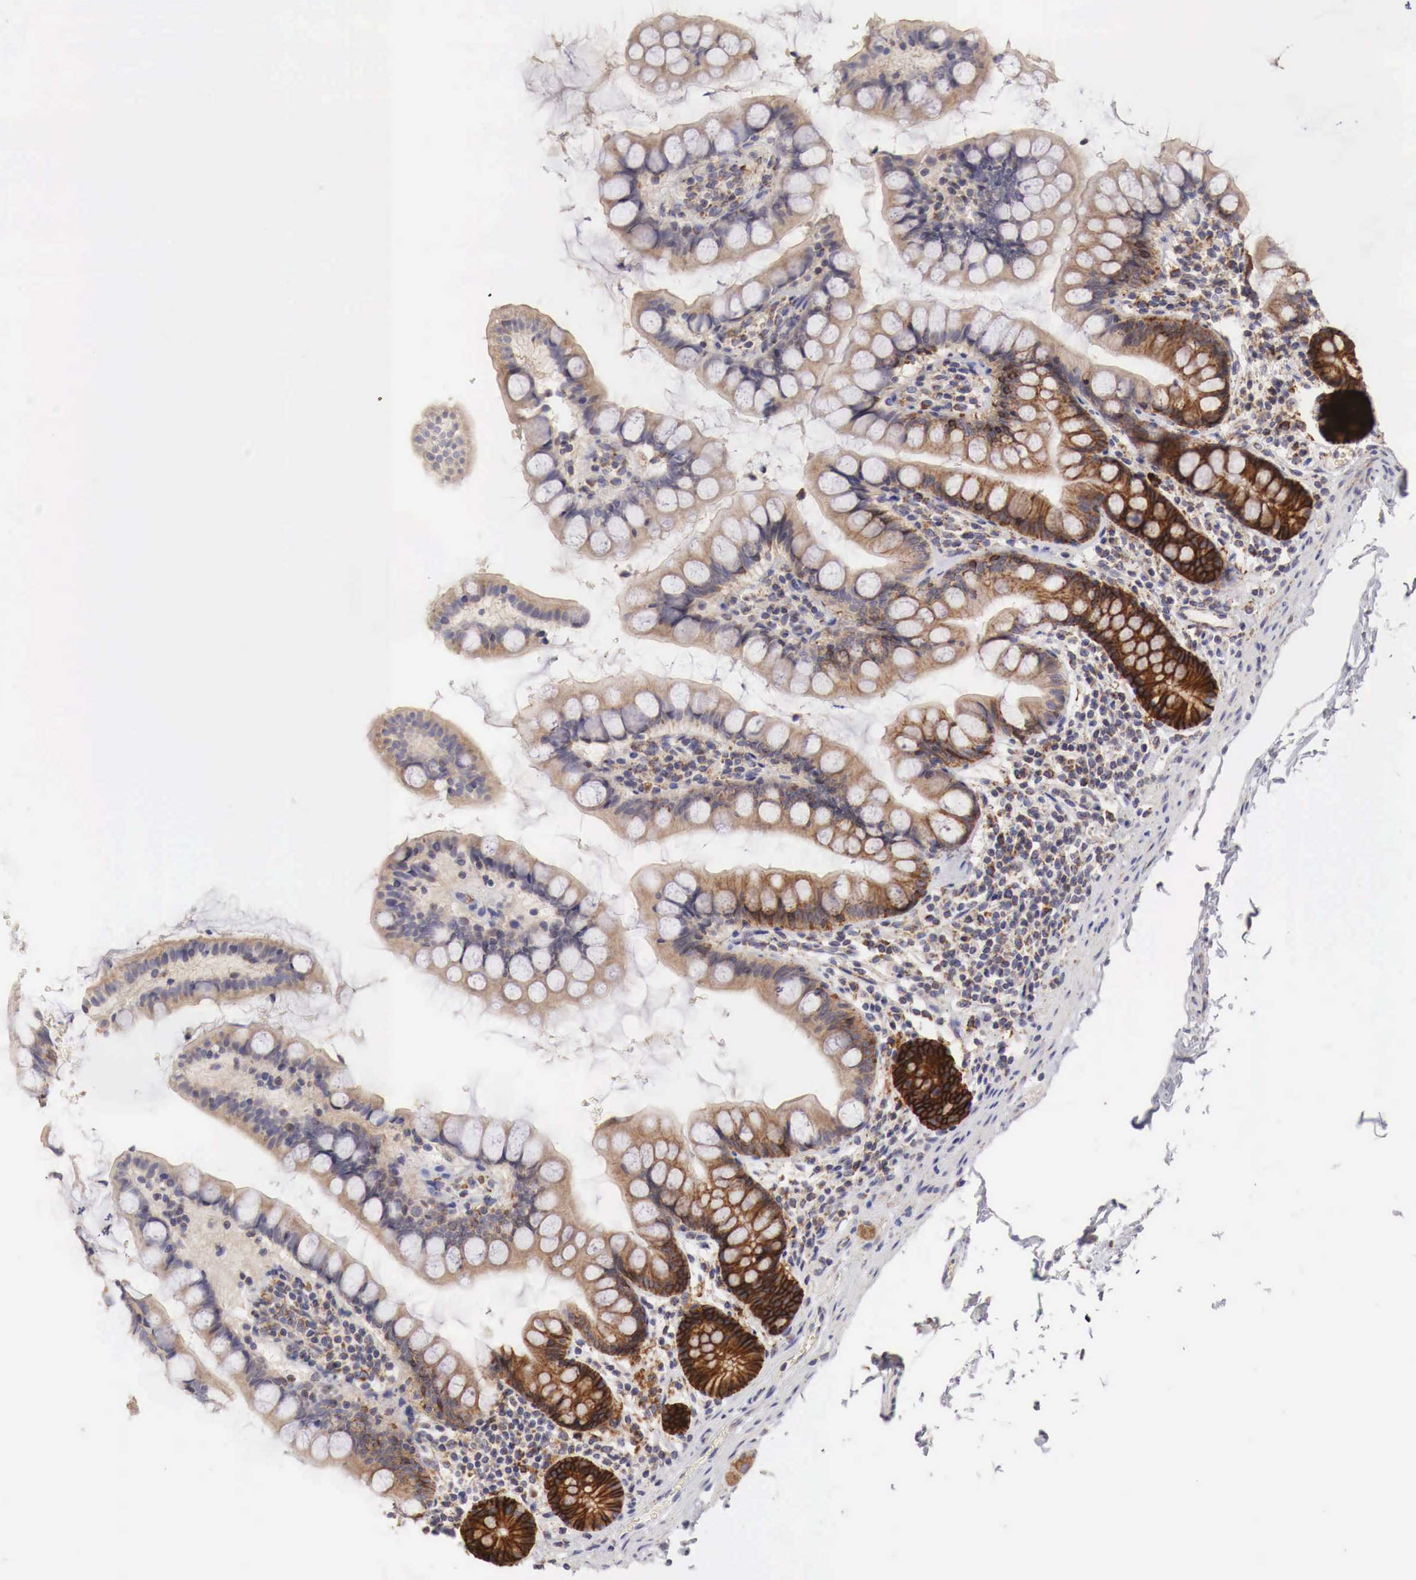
{"staining": {"intensity": "weak", "quantity": "<25%", "location": "cytoplasmic/membranous"}, "tissue": "colon", "cell_type": "Endothelial cells", "image_type": "normal", "snomed": [{"axis": "morphology", "description": "Normal tissue, NOS"}, {"axis": "topography", "description": "Colon"}], "caption": "A micrograph of colon stained for a protein shows no brown staining in endothelial cells. The staining is performed using DAB (3,3'-diaminobenzidine) brown chromogen with nuclei counter-stained in using hematoxylin.", "gene": "XPNPEP3", "patient": {"sex": "male", "age": 54}}